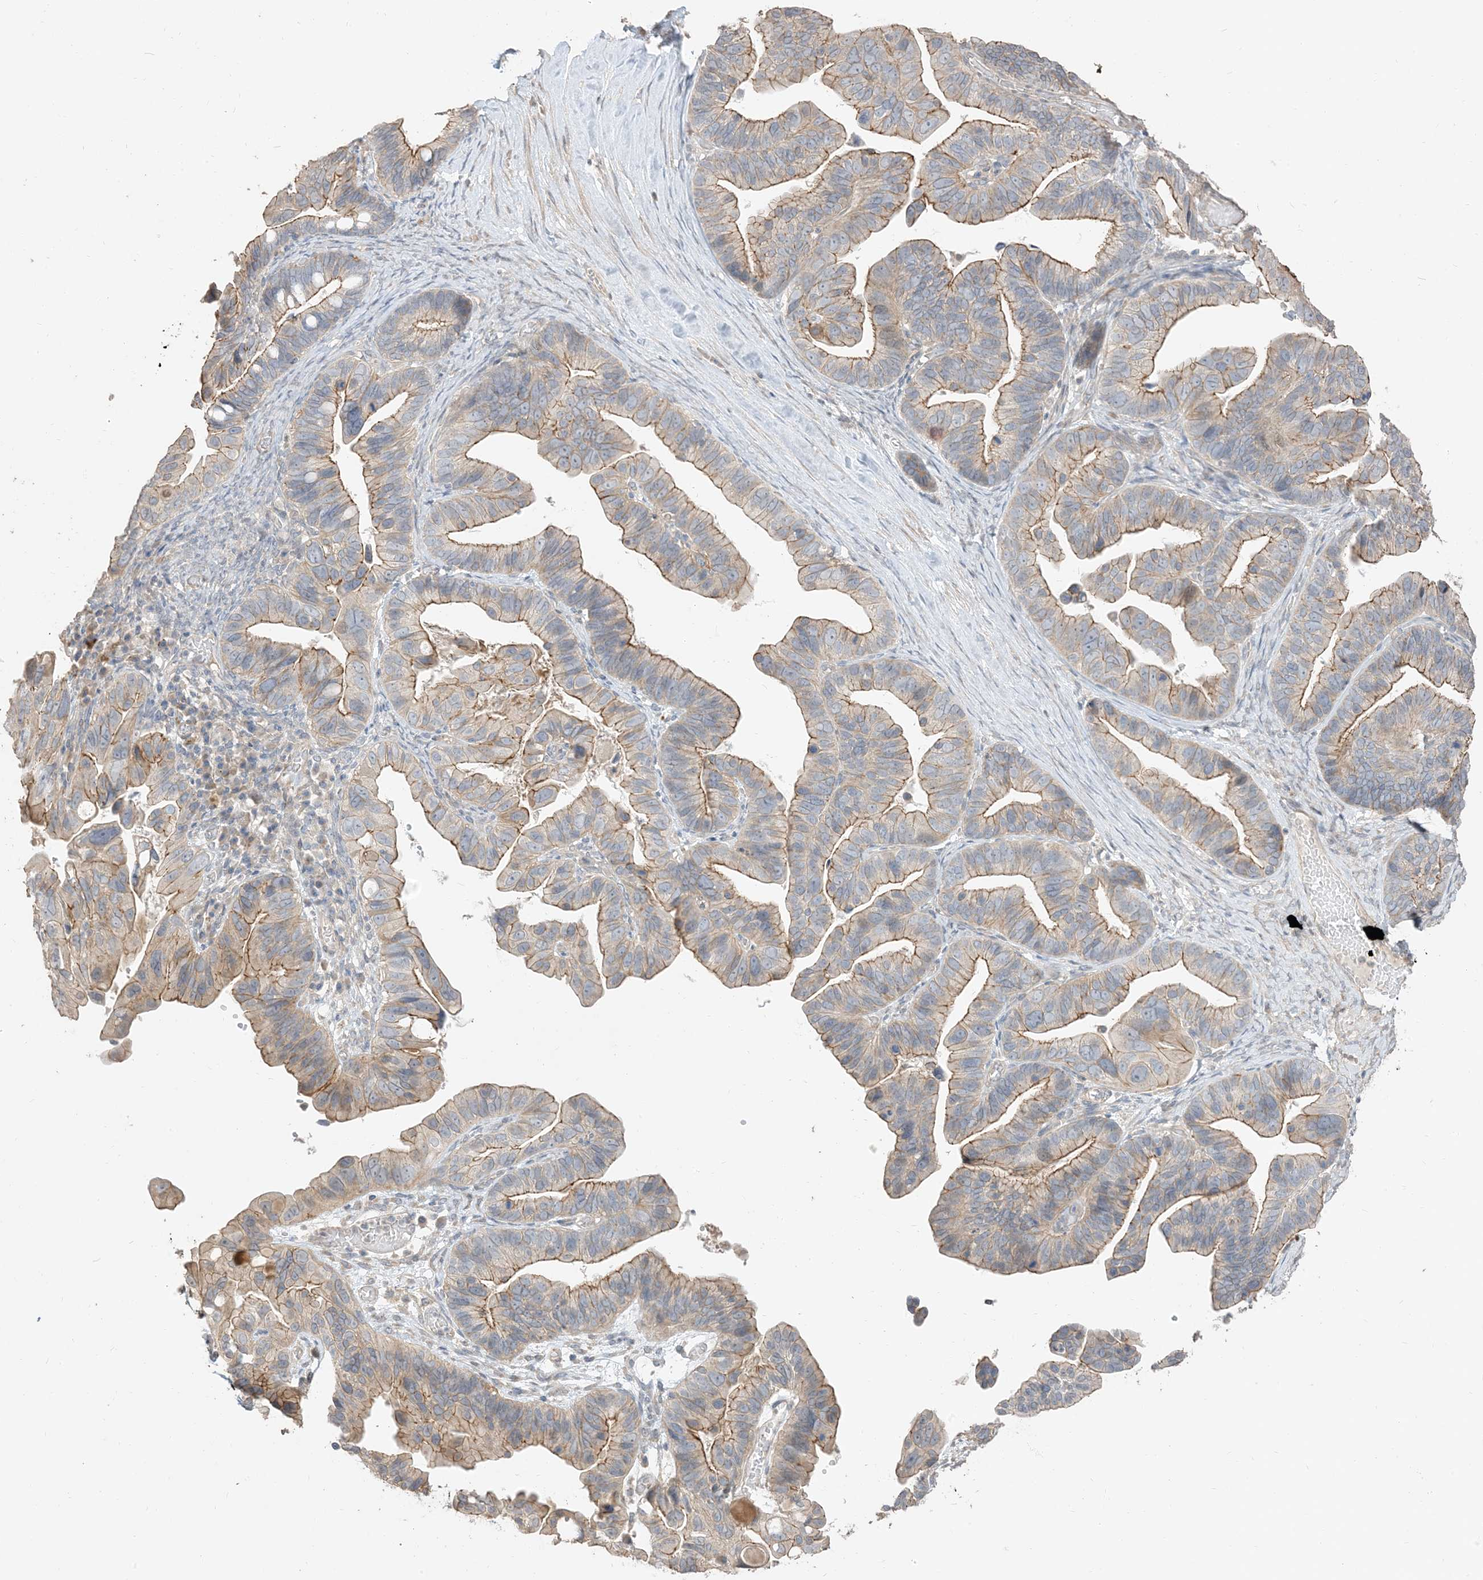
{"staining": {"intensity": "moderate", "quantity": ">75%", "location": "cytoplasmic/membranous"}, "tissue": "ovarian cancer", "cell_type": "Tumor cells", "image_type": "cancer", "snomed": [{"axis": "morphology", "description": "Cystadenocarcinoma, serous, NOS"}, {"axis": "topography", "description": "Ovary"}], "caption": "Tumor cells exhibit moderate cytoplasmic/membranous expression in approximately >75% of cells in serous cystadenocarcinoma (ovarian).", "gene": "RNF175", "patient": {"sex": "female", "age": 56}}